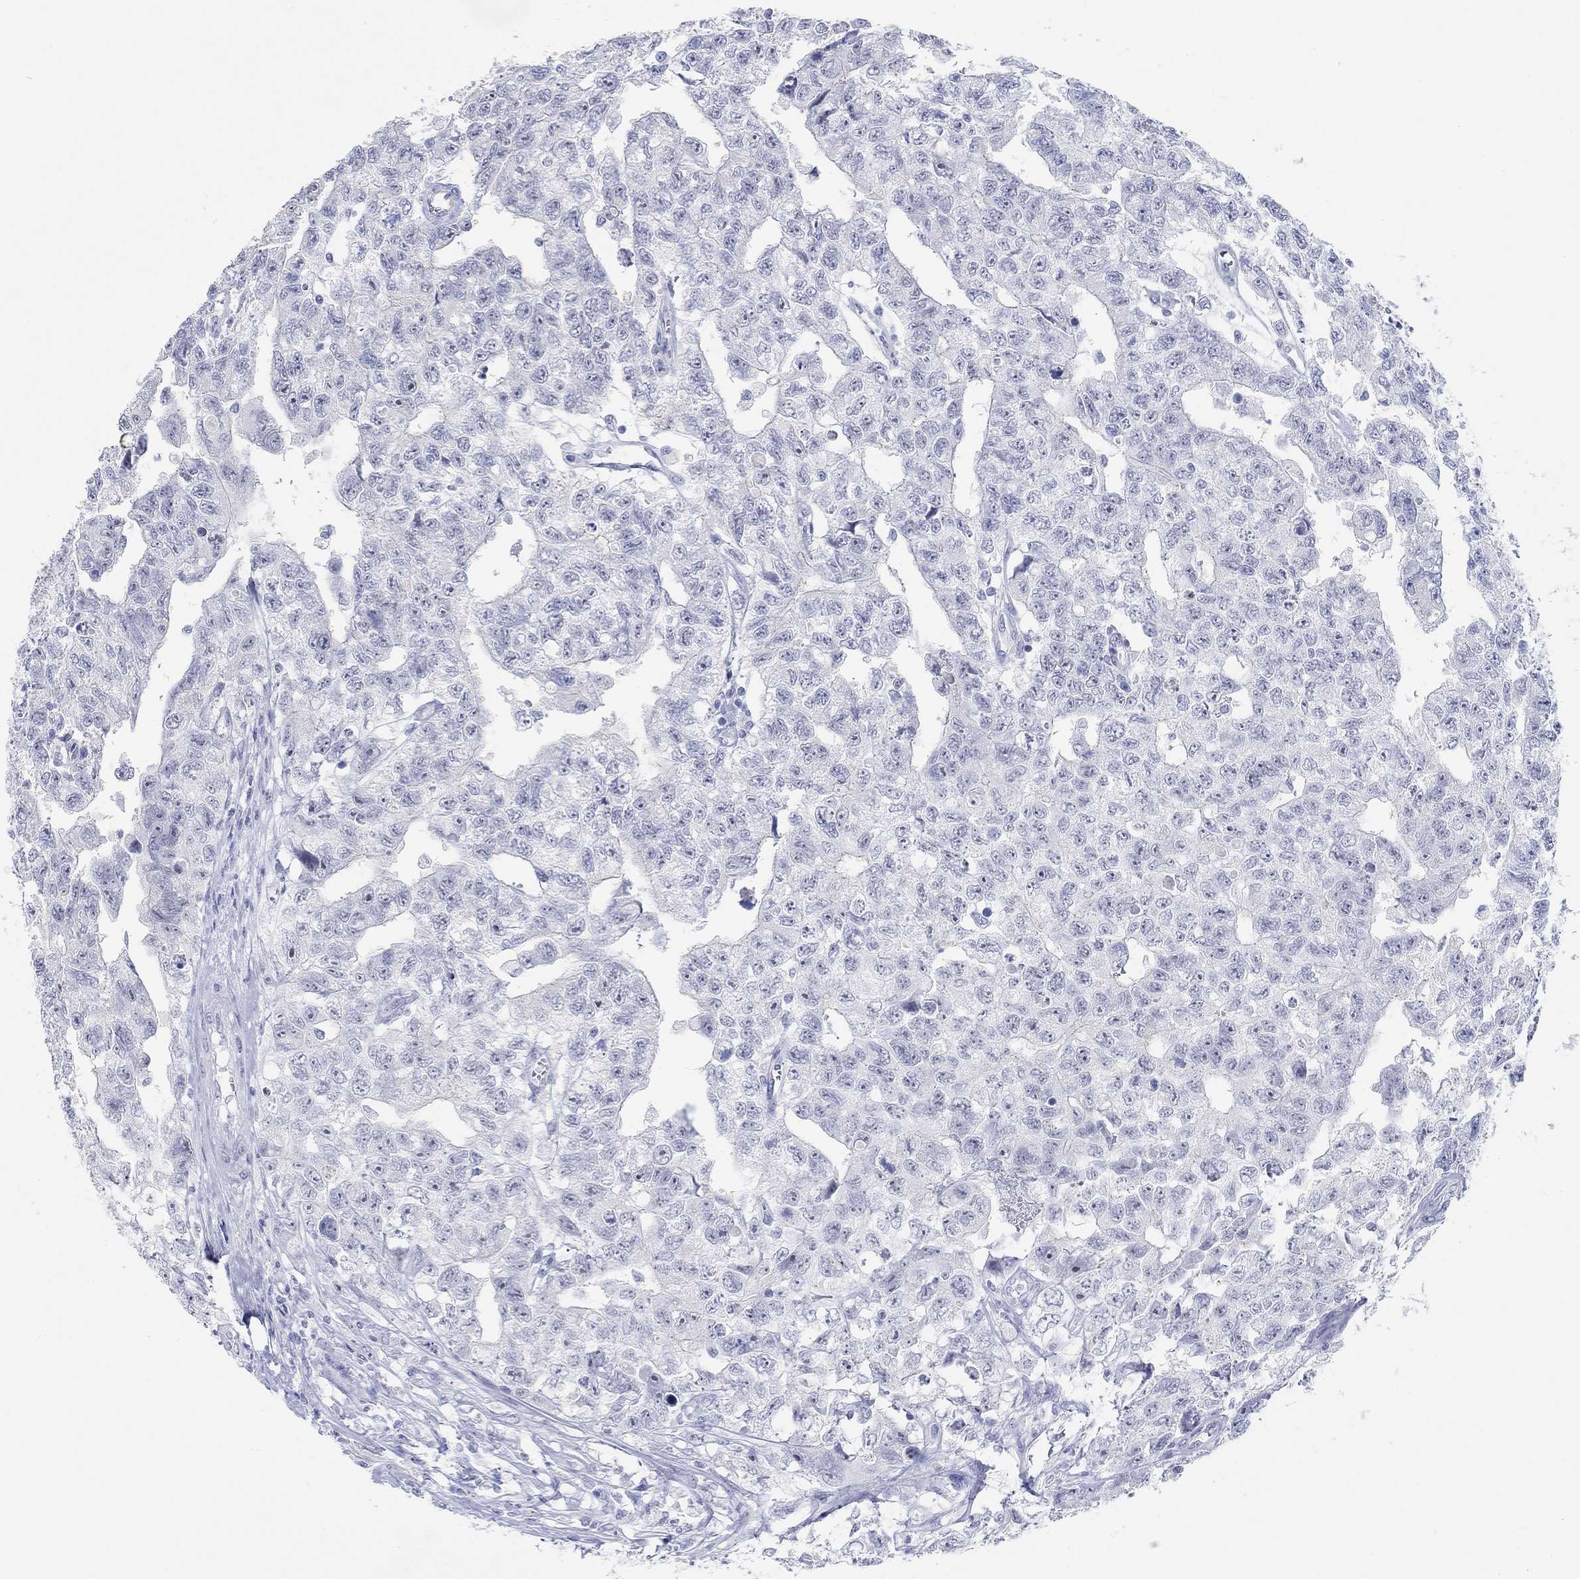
{"staining": {"intensity": "negative", "quantity": "none", "location": "none"}, "tissue": "testis cancer", "cell_type": "Tumor cells", "image_type": "cancer", "snomed": [{"axis": "morphology", "description": "Carcinoma, Embryonal, NOS"}, {"axis": "topography", "description": "Testis"}], "caption": "Tumor cells are negative for brown protein staining in testis cancer (embryonal carcinoma). (Brightfield microscopy of DAB (3,3'-diaminobenzidine) IHC at high magnification).", "gene": "GRIA3", "patient": {"sex": "male", "age": 24}}